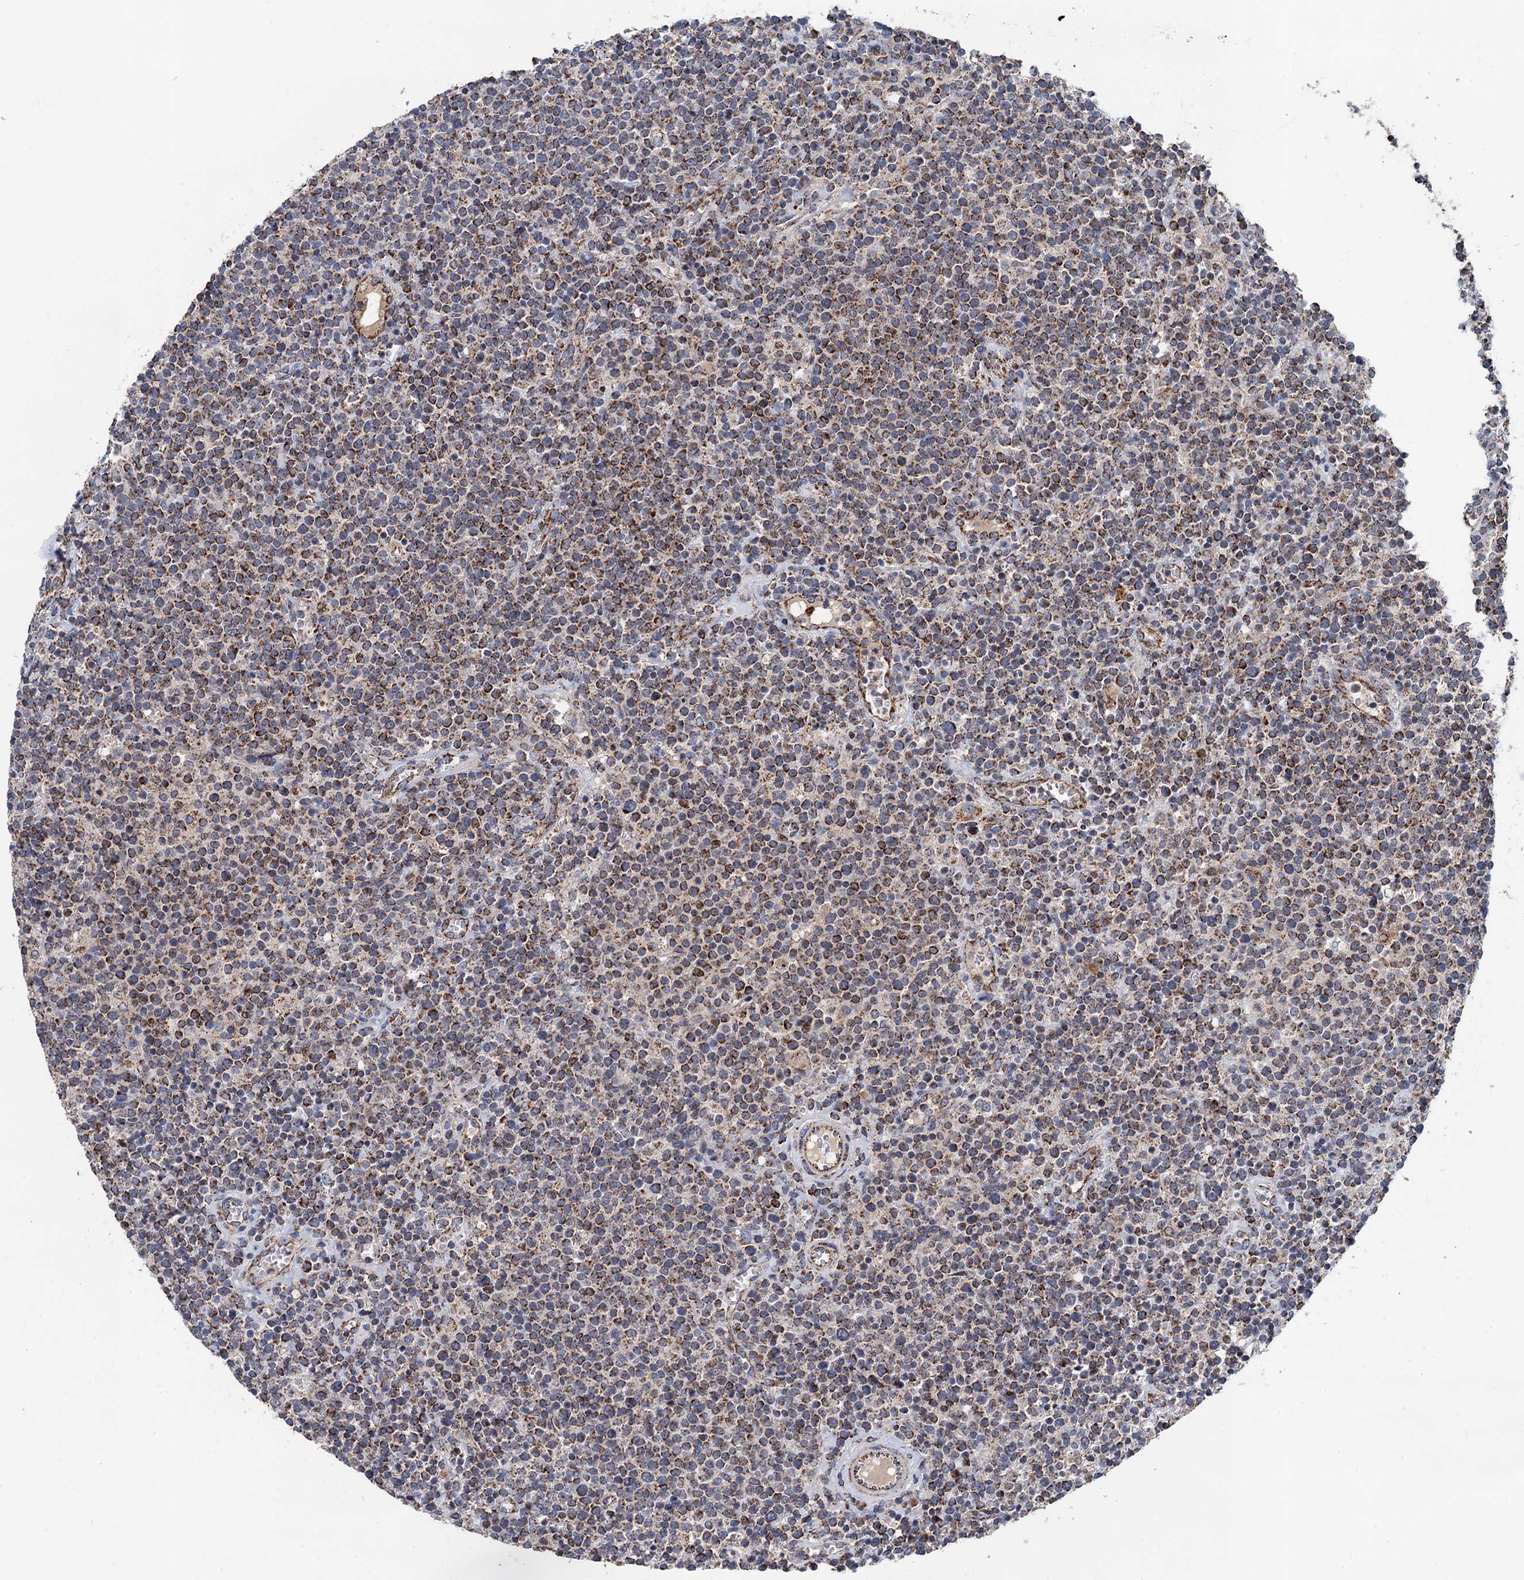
{"staining": {"intensity": "moderate", "quantity": ">75%", "location": "cytoplasmic/membranous"}, "tissue": "lymphoma", "cell_type": "Tumor cells", "image_type": "cancer", "snomed": [{"axis": "morphology", "description": "Malignant lymphoma, non-Hodgkin's type, High grade"}, {"axis": "topography", "description": "Lymph node"}], "caption": "High-grade malignant lymphoma, non-Hodgkin's type stained with a protein marker demonstrates moderate staining in tumor cells.", "gene": "DGLUCY", "patient": {"sex": "male", "age": 61}}